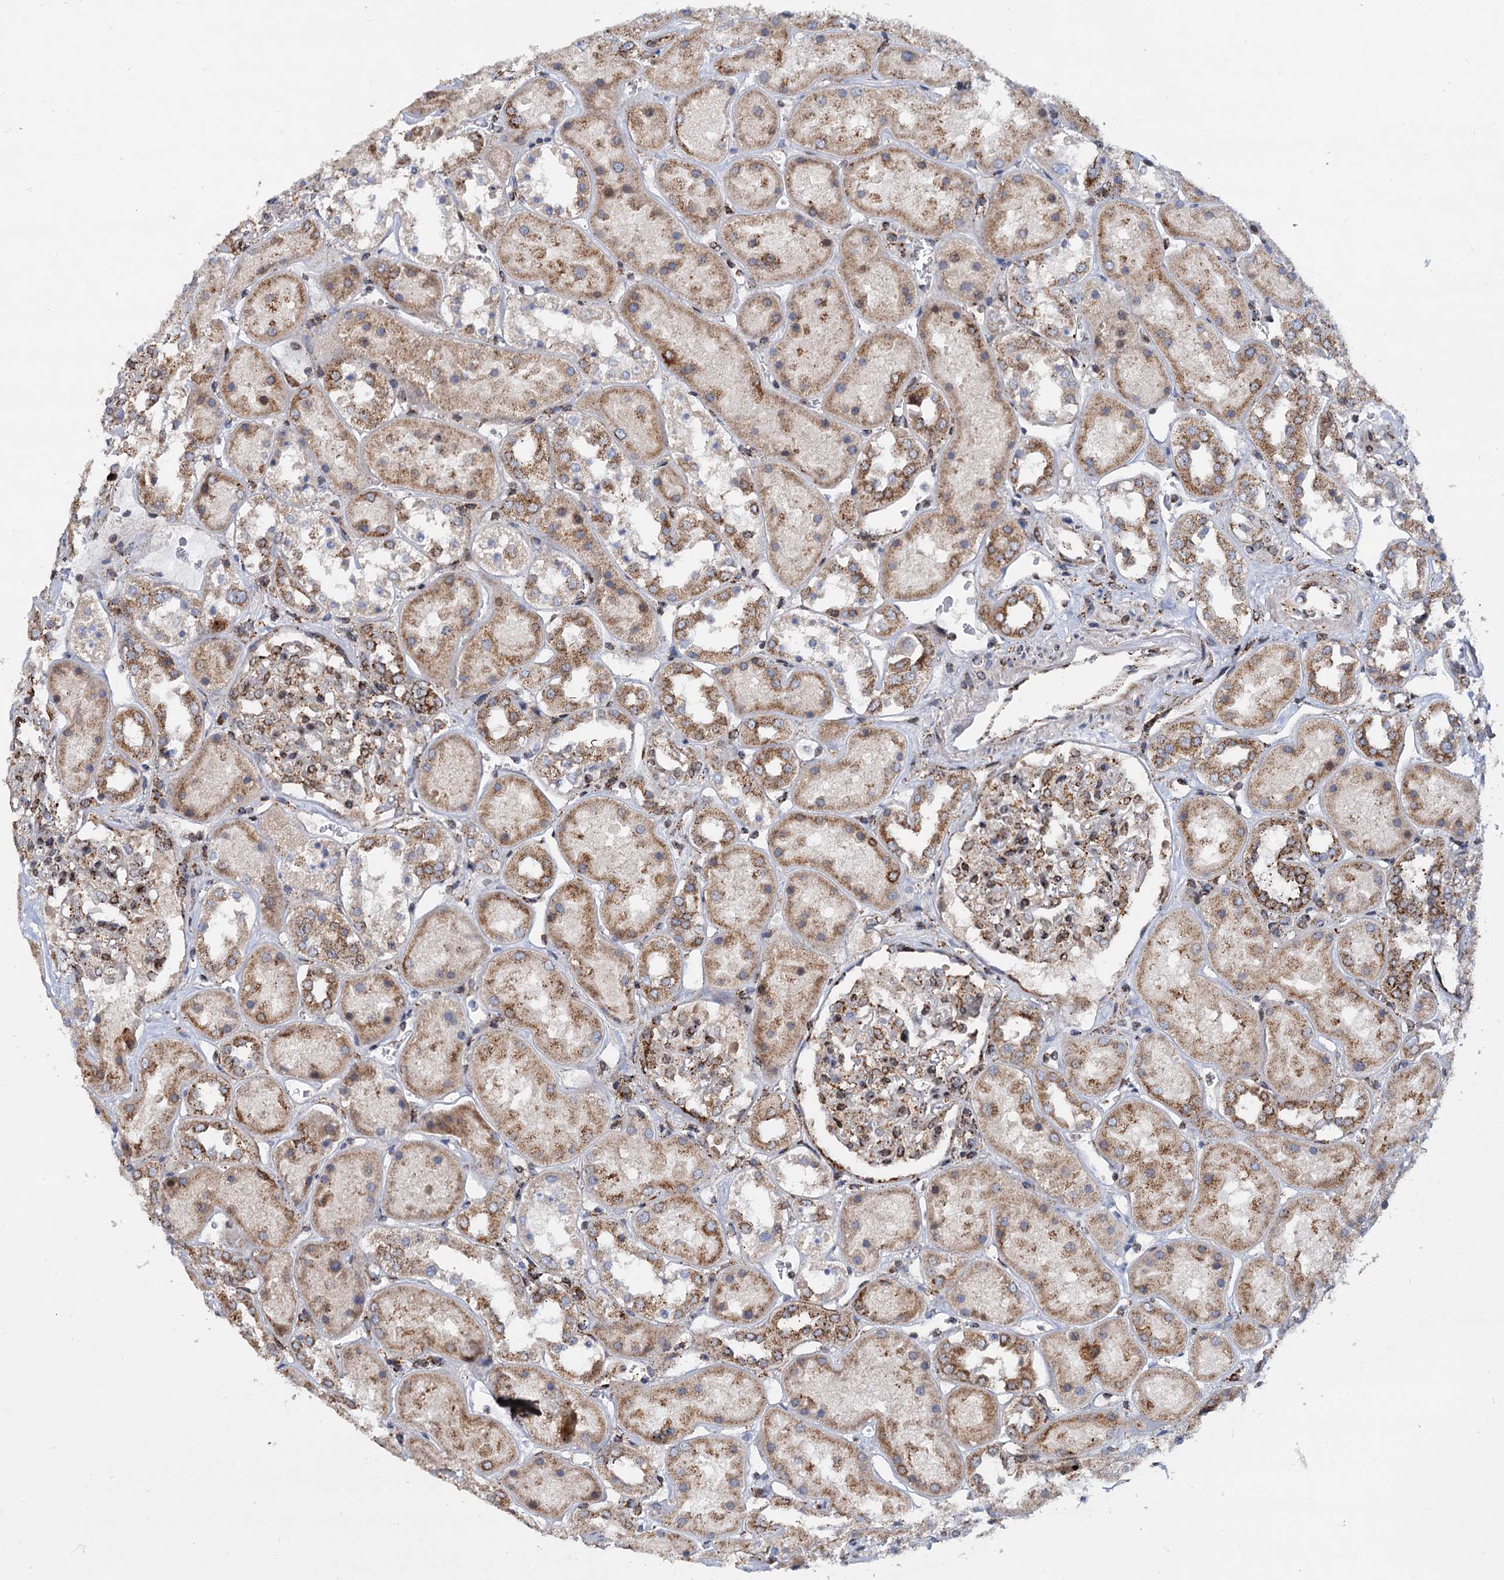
{"staining": {"intensity": "moderate", "quantity": "25%-75%", "location": "cytoplasmic/membranous"}, "tissue": "kidney", "cell_type": "Cells in glomeruli", "image_type": "normal", "snomed": [{"axis": "morphology", "description": "Normal tissue, NOS"}, {"axis": "topography", "description": "Kidney"}], "caption": "Protein staining demonstrates moderate cytoplasmic/membranous positivity in approximately 25%-75% of cells in glomeruli in normal kidney.", "gene": "SUPT20H", "patient": {"sex": "male", "age": 70}}